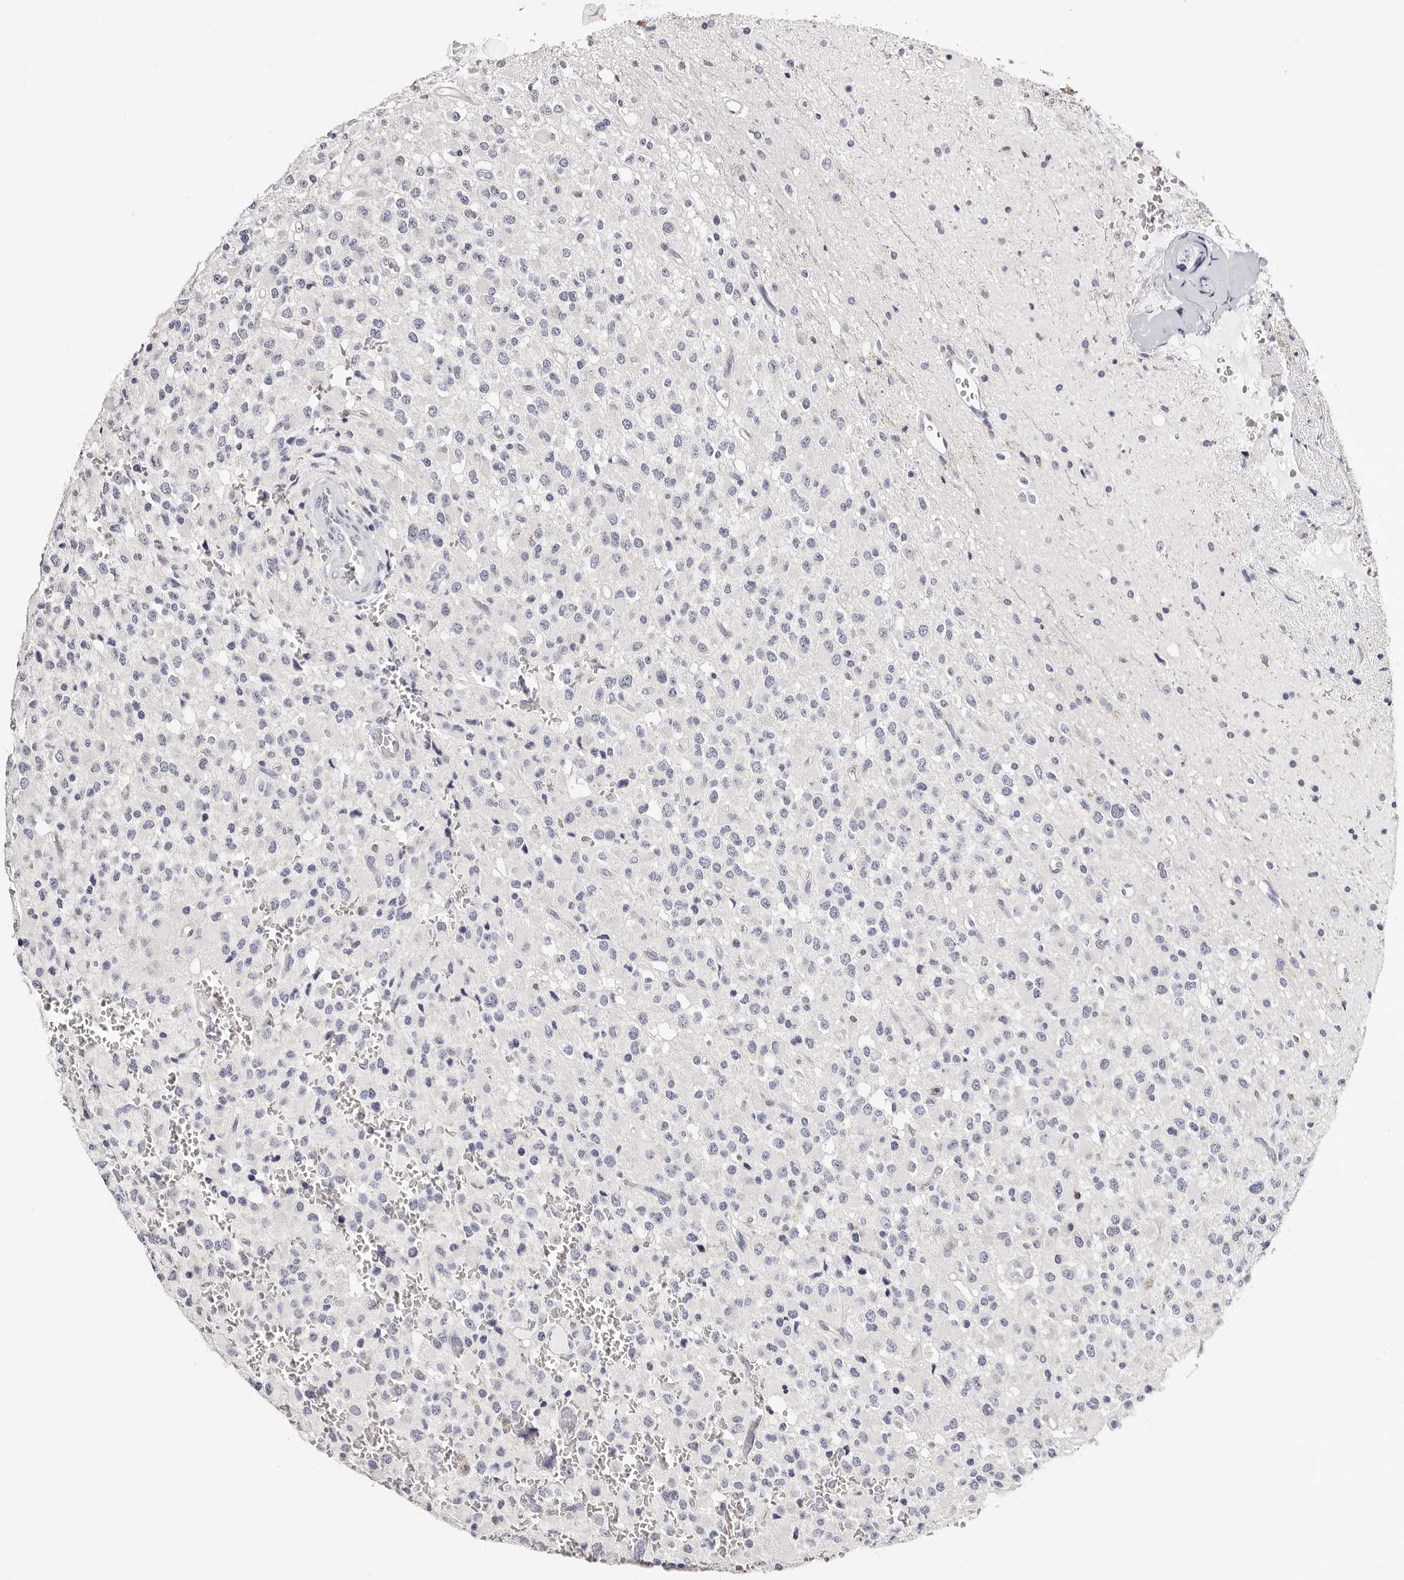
{"staining": {"intensity": "negative", "quantity": "none", "location": "none"}, "tissue": "glioma", "cell_type": "Tumor cells", "image_type": "cancer", "snomed": [{"axis": "morphology", "description": "Glioma, malignant, High grade"}, {"axis": "topography", "description": "Brain"}], "caption": "The micrograph displays no staining of tumor cells in glioma. The staining was performed using DAB (3,3'-diaminobenzidine) to visualize the protein expression in brown, while the nuclei were stained in blue with hematoxylin (Magnification: 20x).", "gene": "ROM1", "patient": {"sex": "male", "age": 34}}